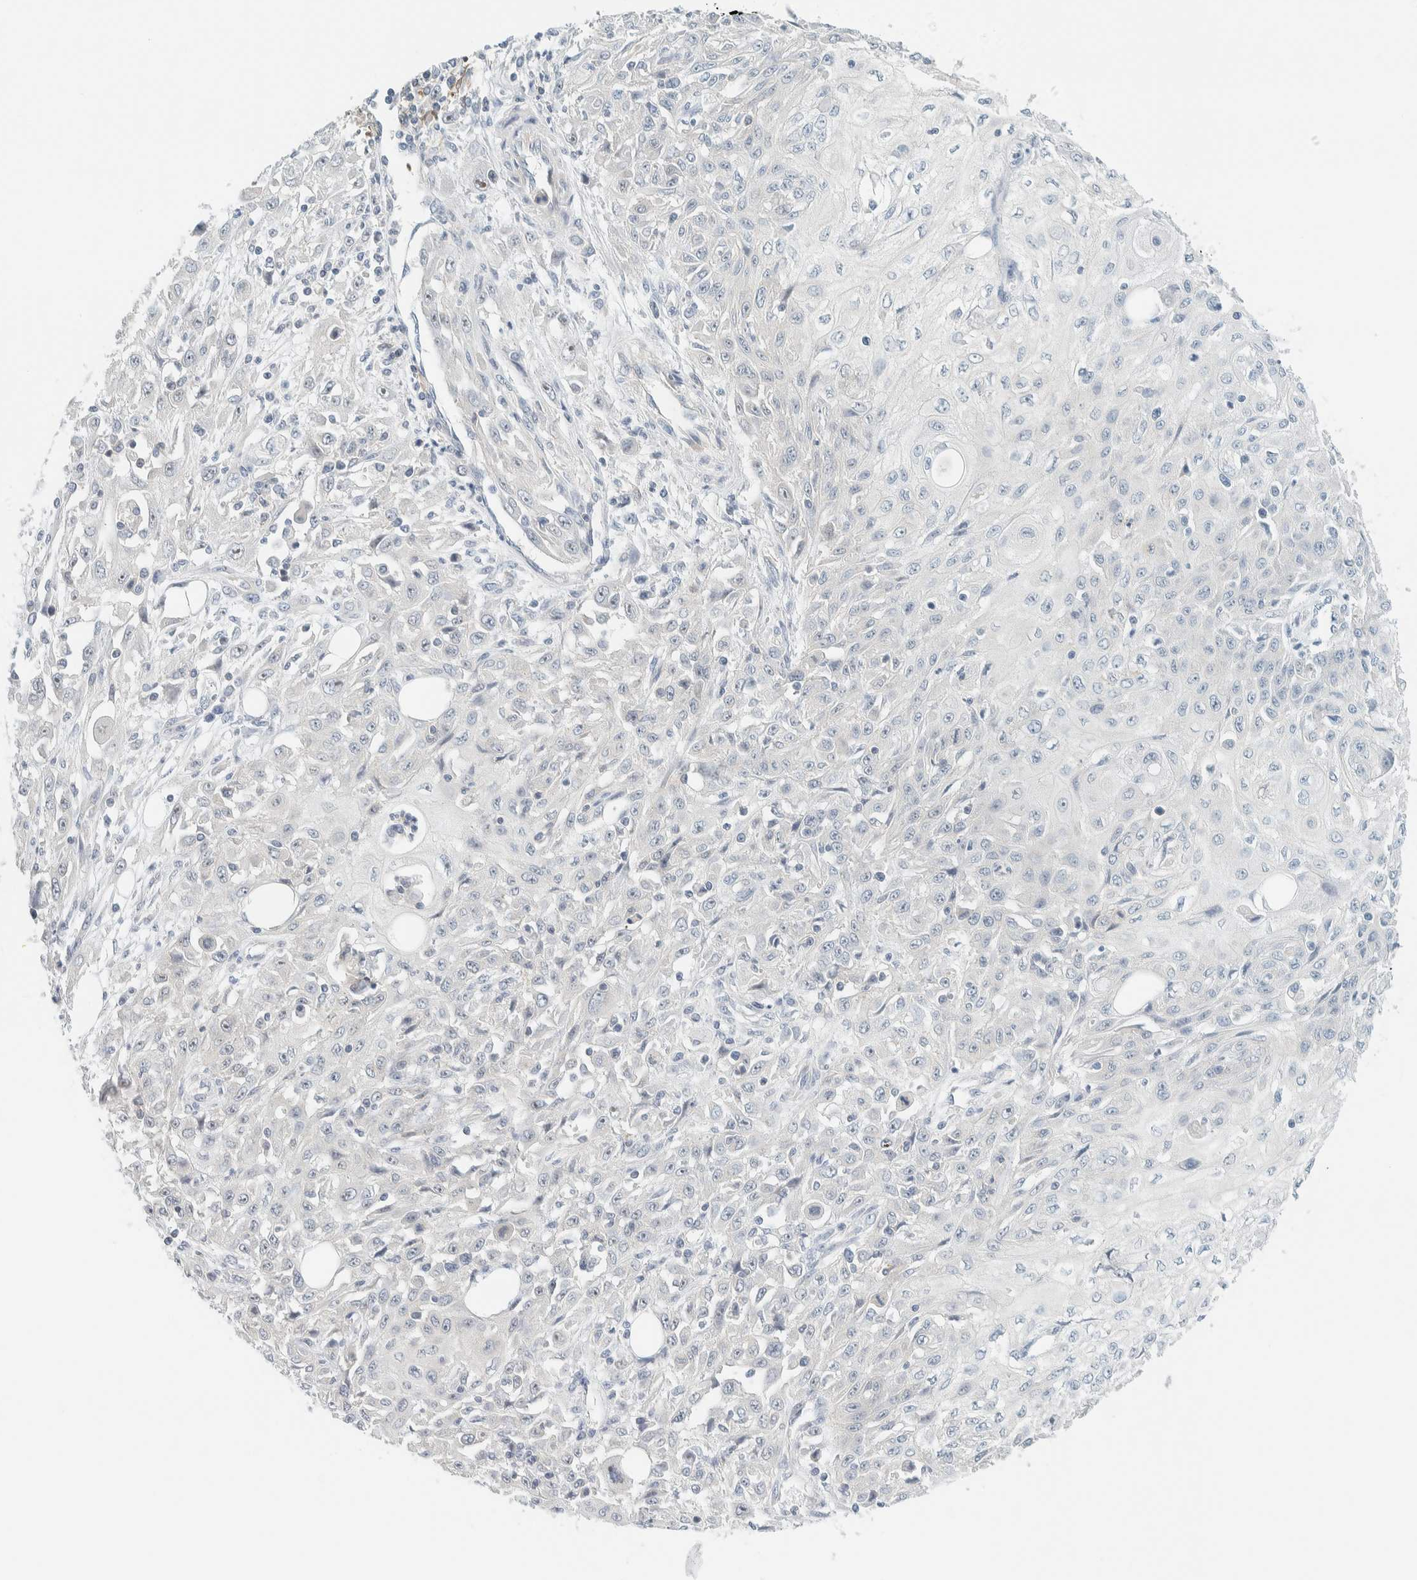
{"staining": {"intensity": "negative", "quantity": "none", "location": "none"}, "tissue": "skin cancer", "cell_type": "Tumor cells", "image_type": "cancer", "snomed": [{"axis": "morphology", "description": "Squamous cell carcinoma, NOS"}, {"axis": "morphology", "description": "Squamous cell carcinoma, metastatic, NOS"}, {"axis": "topography", "description": "Skin"}, {"axis": "topography", "description": "Lymph node"}], "caption": "Skin squamous cell carcinoma stained for a protein using IHC demonstrates no positivity tumor cells.", "gene": "NDE1", "patient": {"sex": "male", "age": 75}}